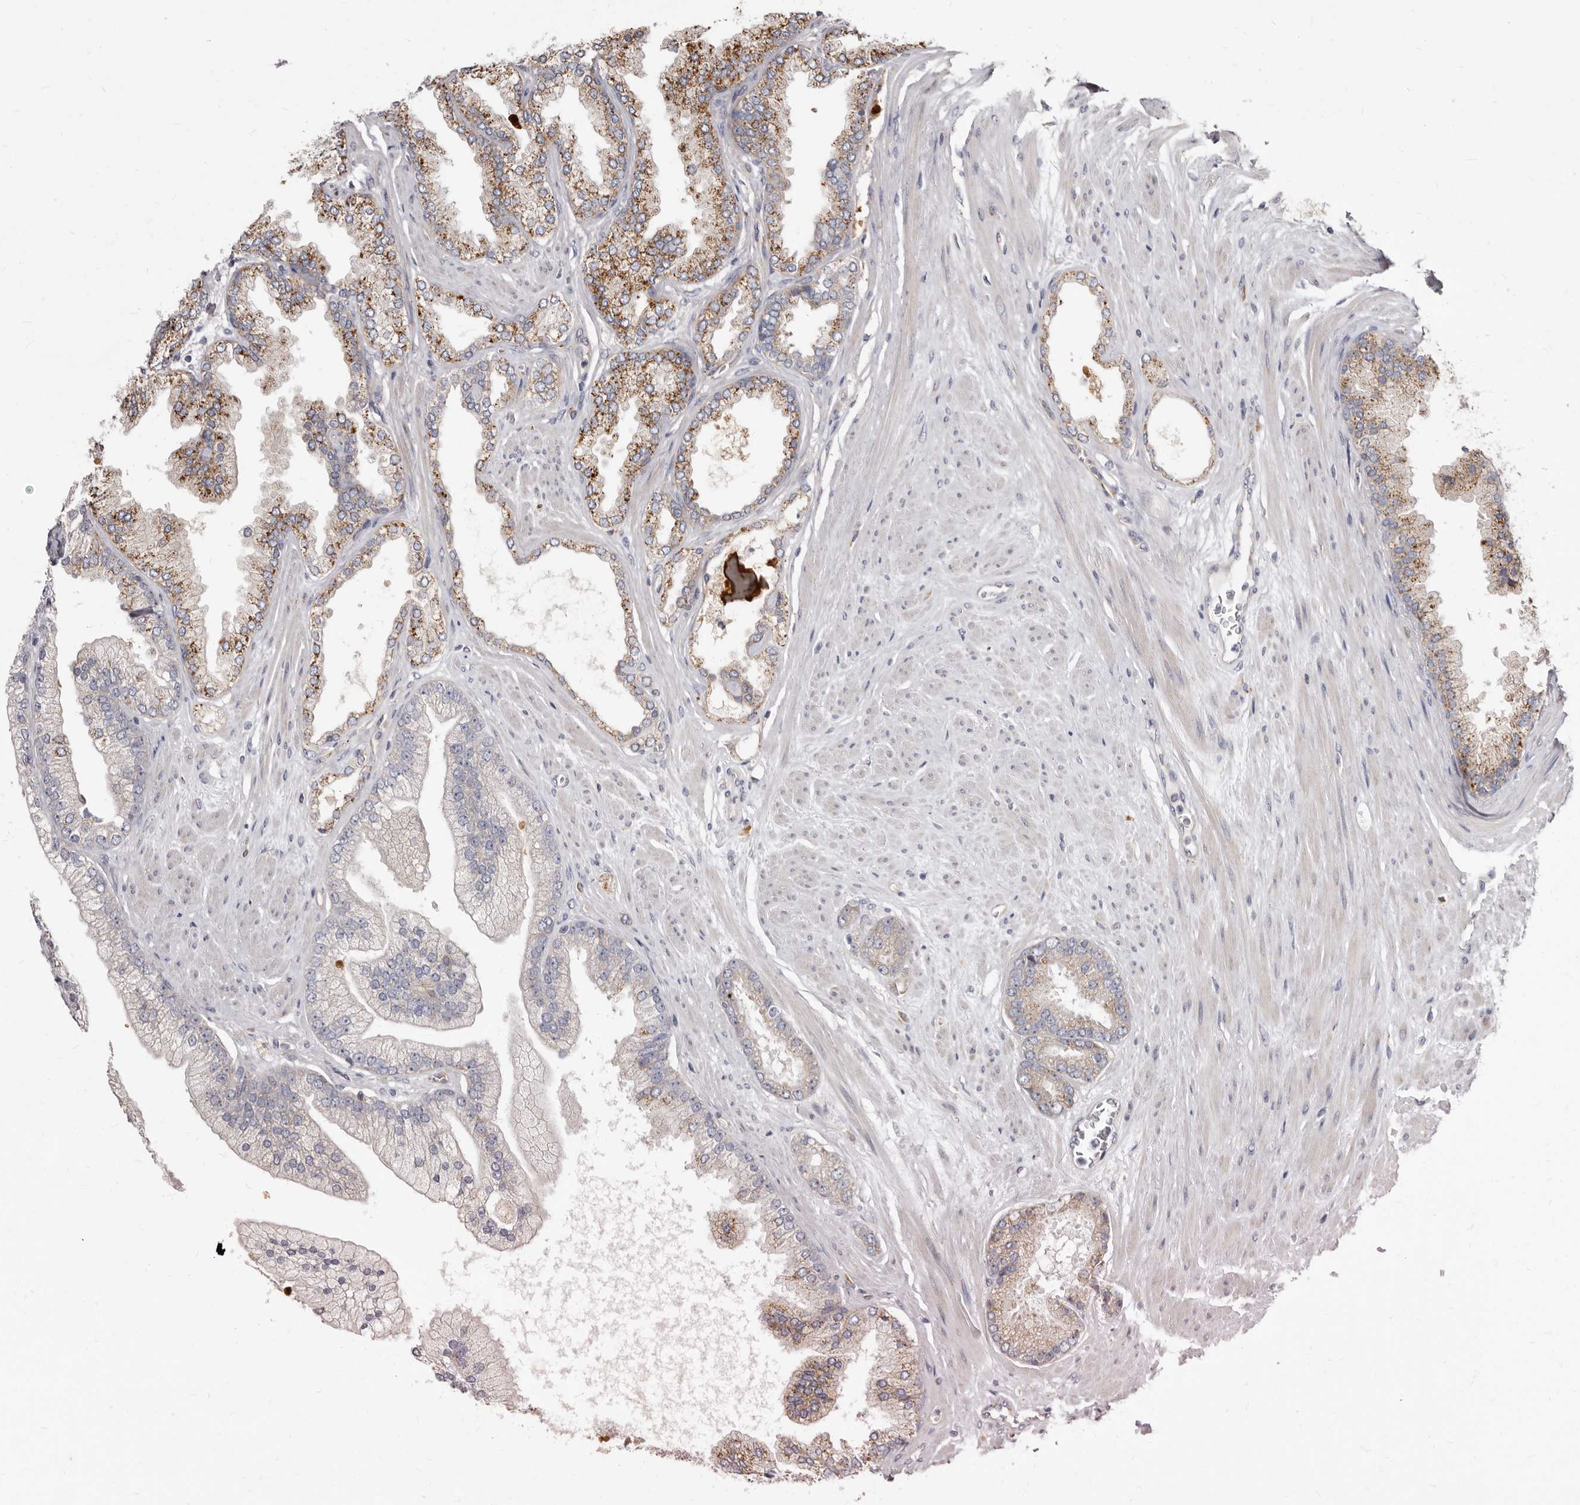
{"staining": {"intensity": "weak", "quantity": "25%-75%", "location": "cytoplasmic/membranous"}, "tissue": "prostate cancer", "cell_type": "Tumor cells", "image_type": "cancer", "snomed": [{"axis": "morphology", "description": "Adenocarcinoma, High grade"}, {"axis": "topography", "description": "Prostate"}], "caption": "The immunohistochemical stain shows weak cytoplasmic/membranous expression in tumor cells of prostate cancer (high-grade adenocarcinoma) tissue. Using DAB (3,3'-diaminobenzidine) (brown) and hematoxylin (blue) stains, captured at high magnification using brightfield microscopy.", "gene": "FMO2", "patient": {"sex": "male", "age": 58}}